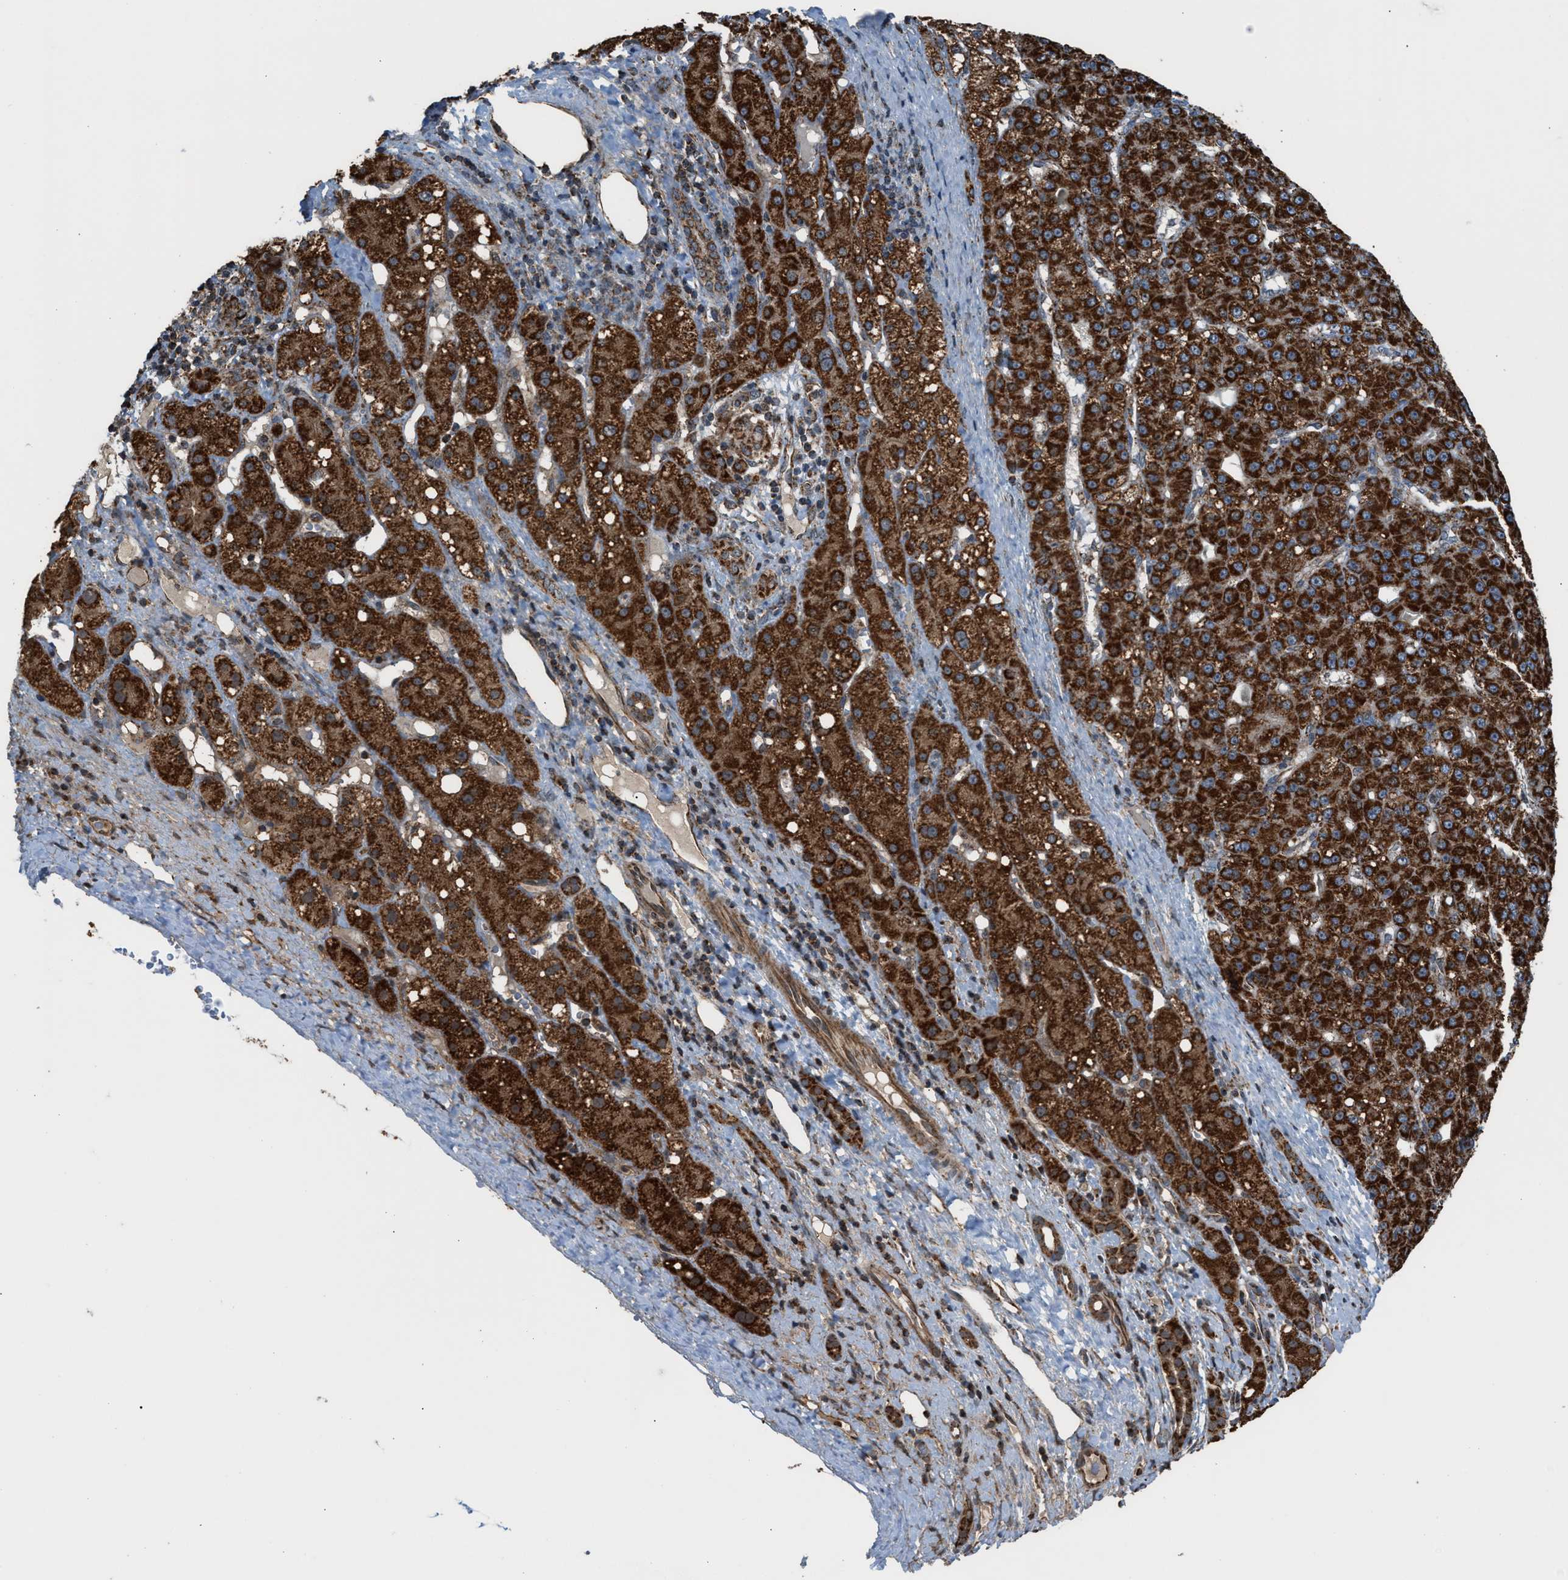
{"staining": {"intensity": "strong", "quantity": ">75%", "location": "cytoplasmic/membranous"}, "tissue": "liver cancer", "cell_type": "Tumor cells", "image_type": "cancer", "snomed": [{"axis": "morphology", "description": "Carcinoma, Hepatocellular, NOS"}, {"axis": "topography", "description": "Liver"}], "caption": "Human hepatocellular carcinoma (liver) stained with a brown dye displays strong cytoplasmic/membranous positive expression in approximately >75% of tumor cells.", "gene": "SGSM2", "patient": {"sex": "male", "age": 67}}